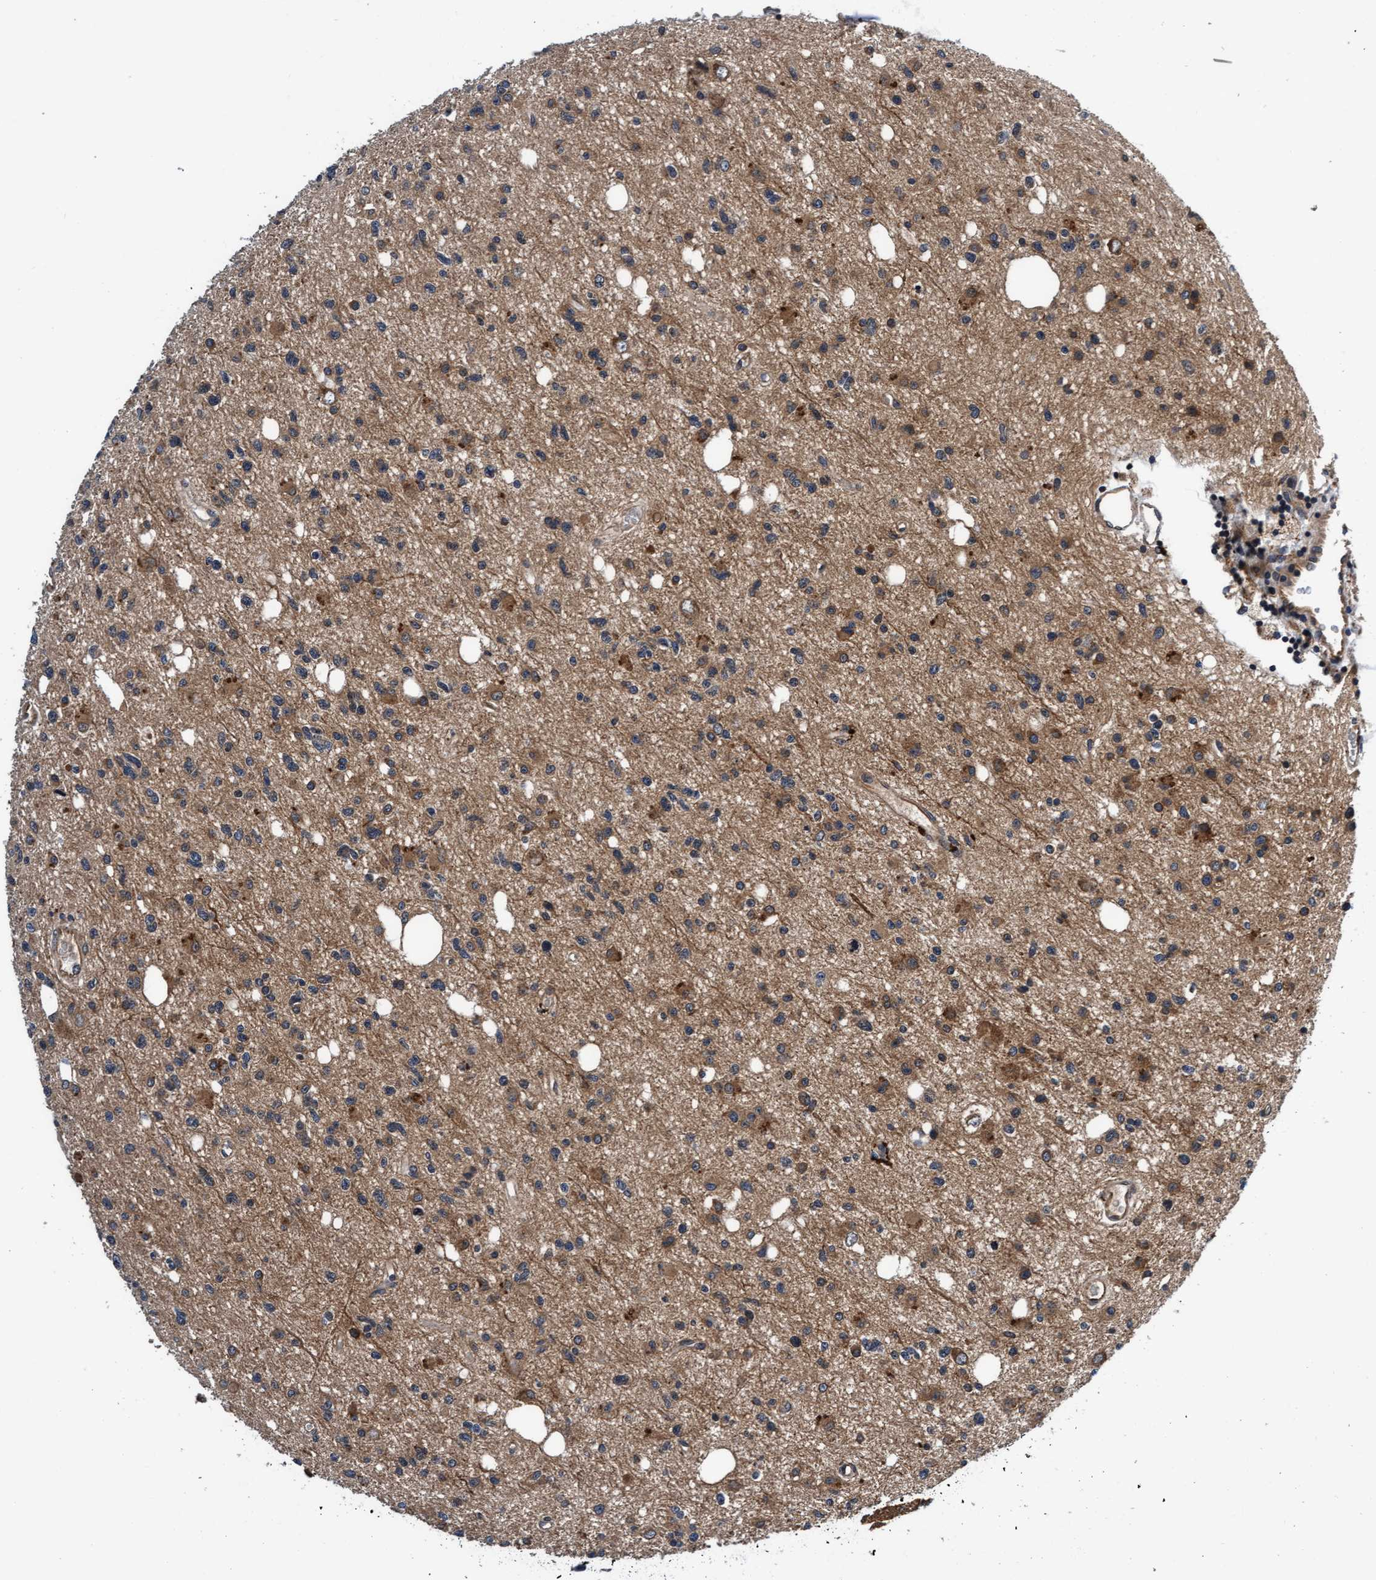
{"staining": {"intensity": "moderate", "quantity": "<25%", "location": "cytoplasmic/membranous"}, "tissue": "glioma", "cell_type": "Tumor cells", "image_type": "cancer", "snomed": [{"axis": "morphology", "description": "Glioma, malignant, High grade"}, {"axis": "topography", "description": "Brain"}], "caption": "This is an image of immunohistochemistry (IHC) staining of glioma, which shows moderate expression in the cytoplasmic/membranous of tumor cells.", "gene": "EFCAB13", "patient": {"sex": "female", "age": 62}}